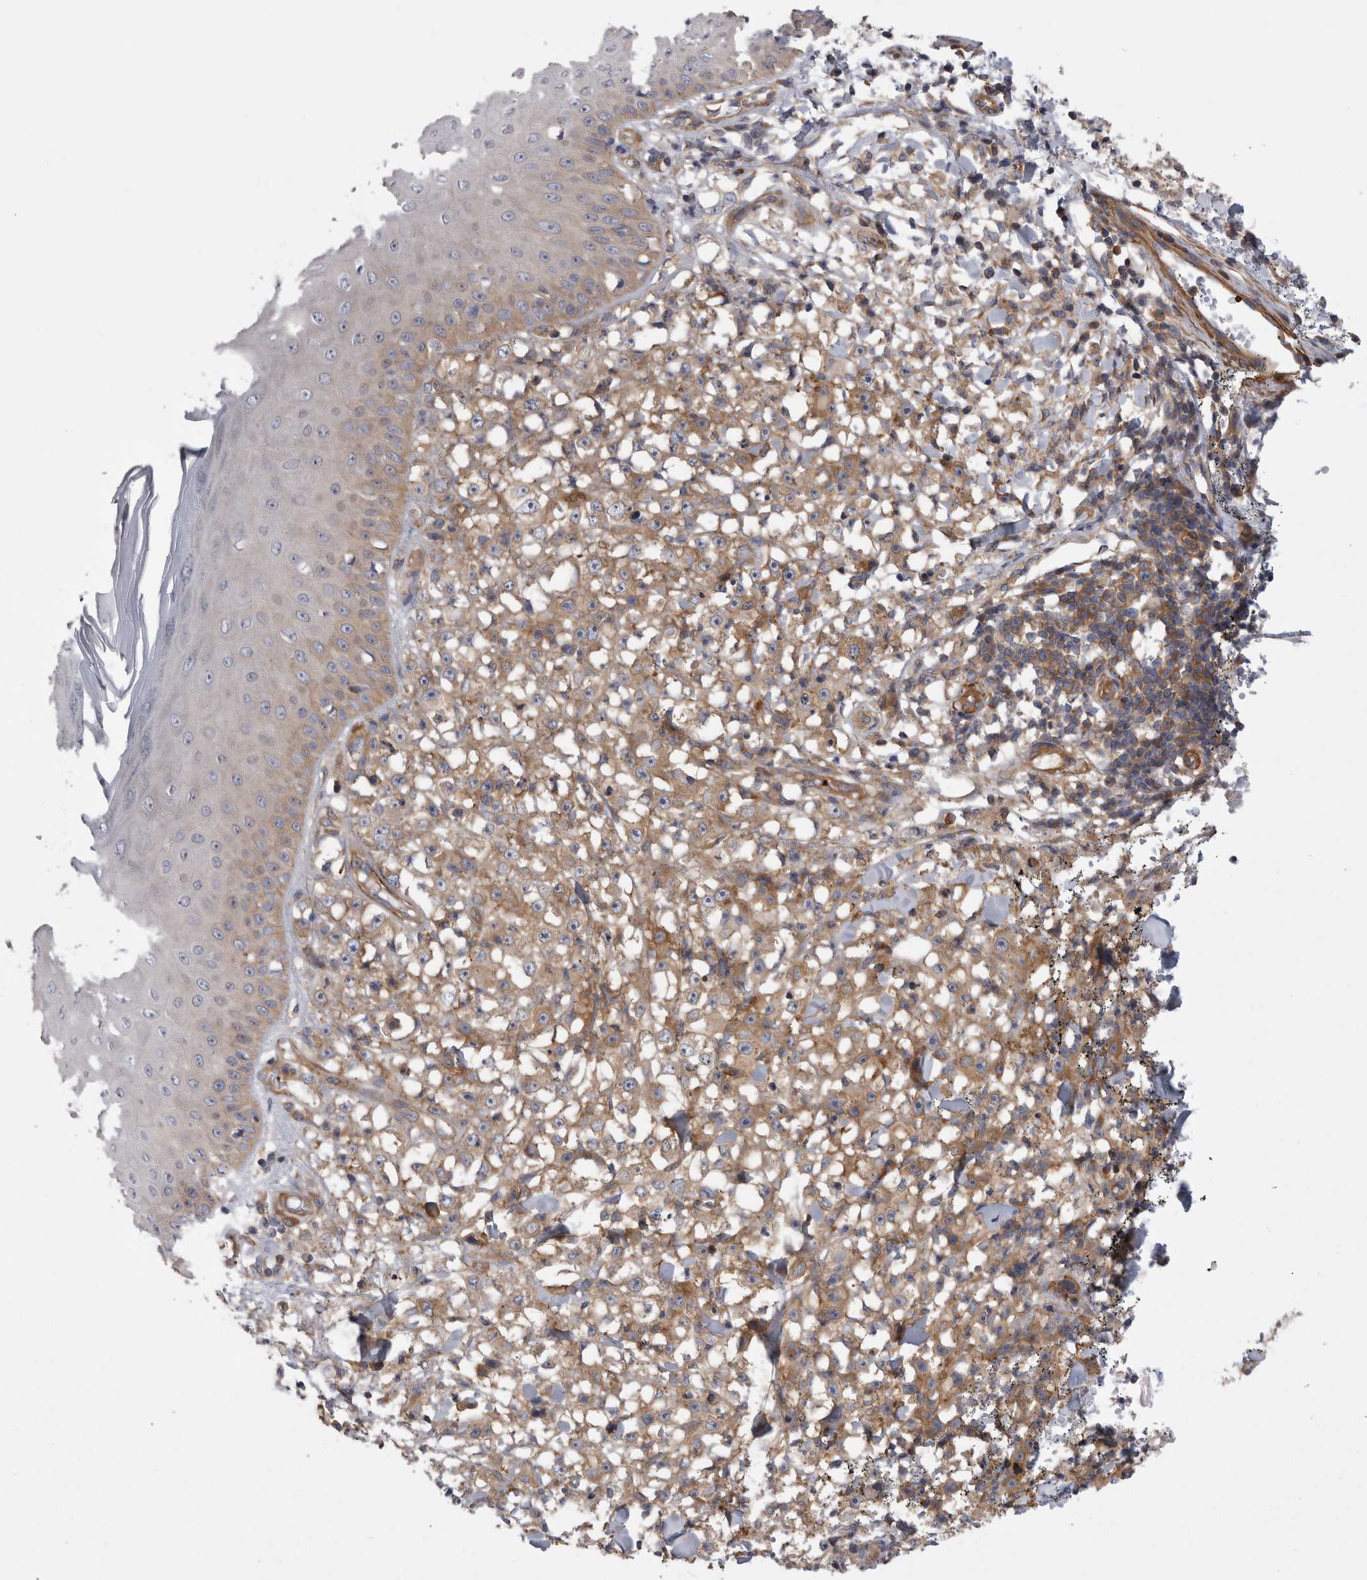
{"staining": {"intensity": "weak", "quantity": ">75%", "location": "cytoplasmic/membranous"}, "tissue": "melanoma", "cell_type": "Tumor cells", "image_type": "cancer", "snomed": [{"axis": "morphology", "description": "Malignant melanoma, NOS"}, {"axis": "topography", "description": "Skin"}], "caption": "A brown stain labels weak cytoplasmic/membranous expression of a protein in human melanoma tumor cells.", "gene": "EPRS1", "patient": {"sex": "female", "age": 82}}